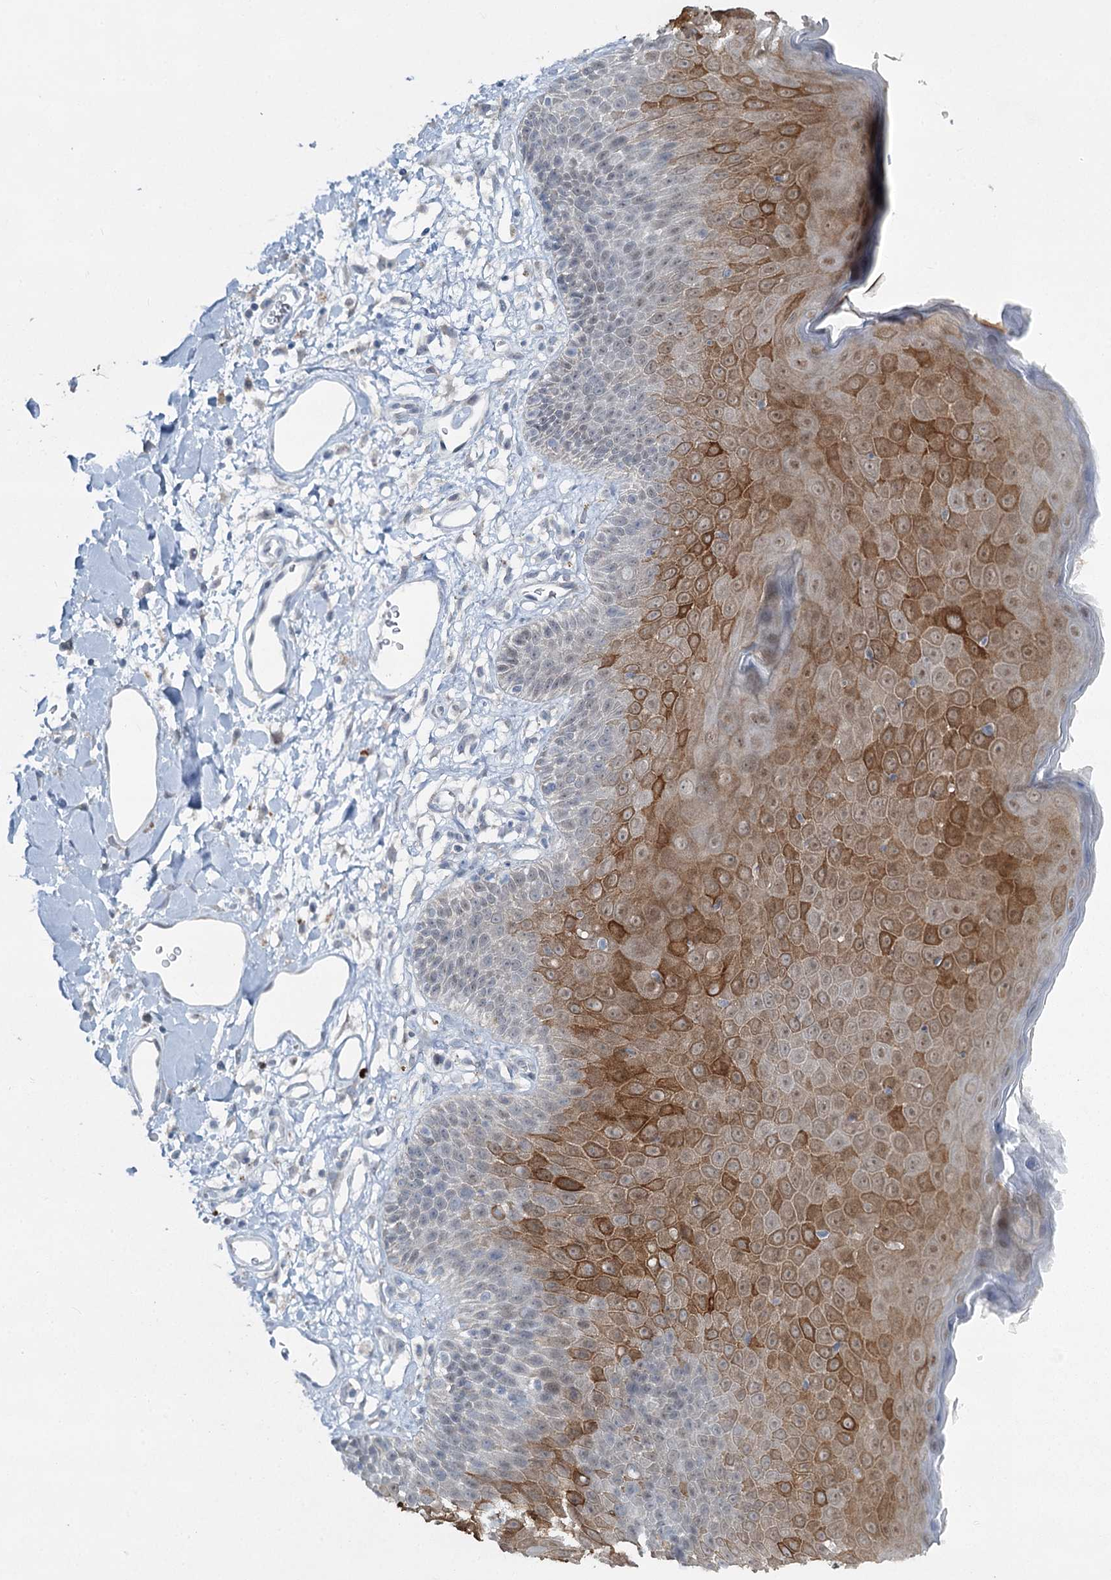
{"staining": {"intensity": "moderate", "quantity": "25%-75%", "location": "cytoplasmic/membranous"}, "tissue": "skin", "cell_type": "Epidermal cells", "image_type": "normal", "snomed": [{"axis": "morphology", "description": "Normal tissue, NOS"}, {"axis": "topography", "description": "Vulva"}], "caption": "Unremarkable skin reveals moderate cytoplasmic/membranous positivity in approximately 25%-75% of epidermal cells, visualized by immunohistochemistry.", "gene": "ABITRAM", "patient": {"sex": "female", "age": 68}}